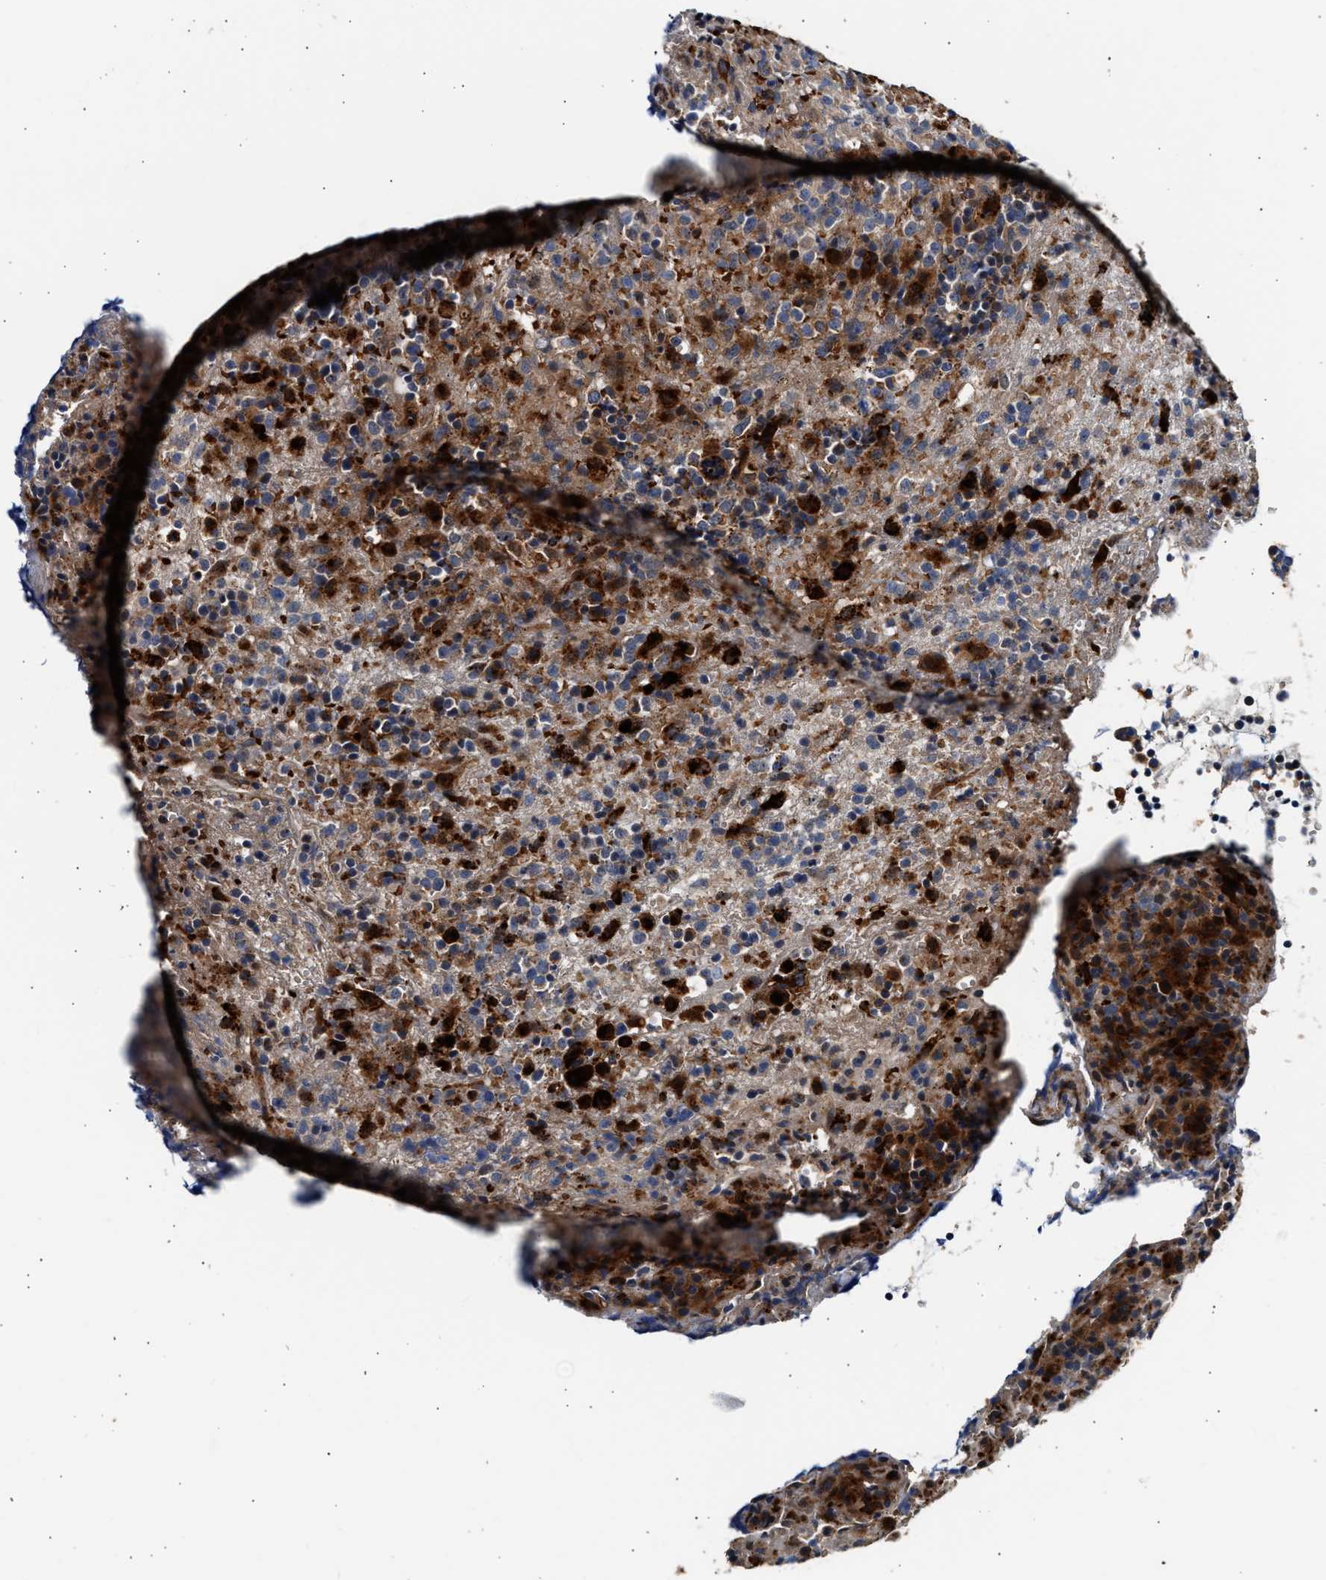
{"staining": {"intensity": "moderate", "quantity": "<25%", "location": "cytoplasmic/membranous"}, "tissue": "lymphoma", "cell_type": "Tumor cells", "image_type": "cancer", "snomed": [{"axis": "morphology", "description": "Malignant lymphoma, non-Hodgkin's type, High grade"}, {"axis": "topography", "description": "Lymph node"}], "caption": "Immunohistochemical staining of human high-grade malignant lymphoma, non-Hodgkin's type displays moderate cytoplasmic/membranous protein positivity in approximately <25% of tumor cells.", "gene": "PLD3", "patient": {"sex": "female", "age": 76}}